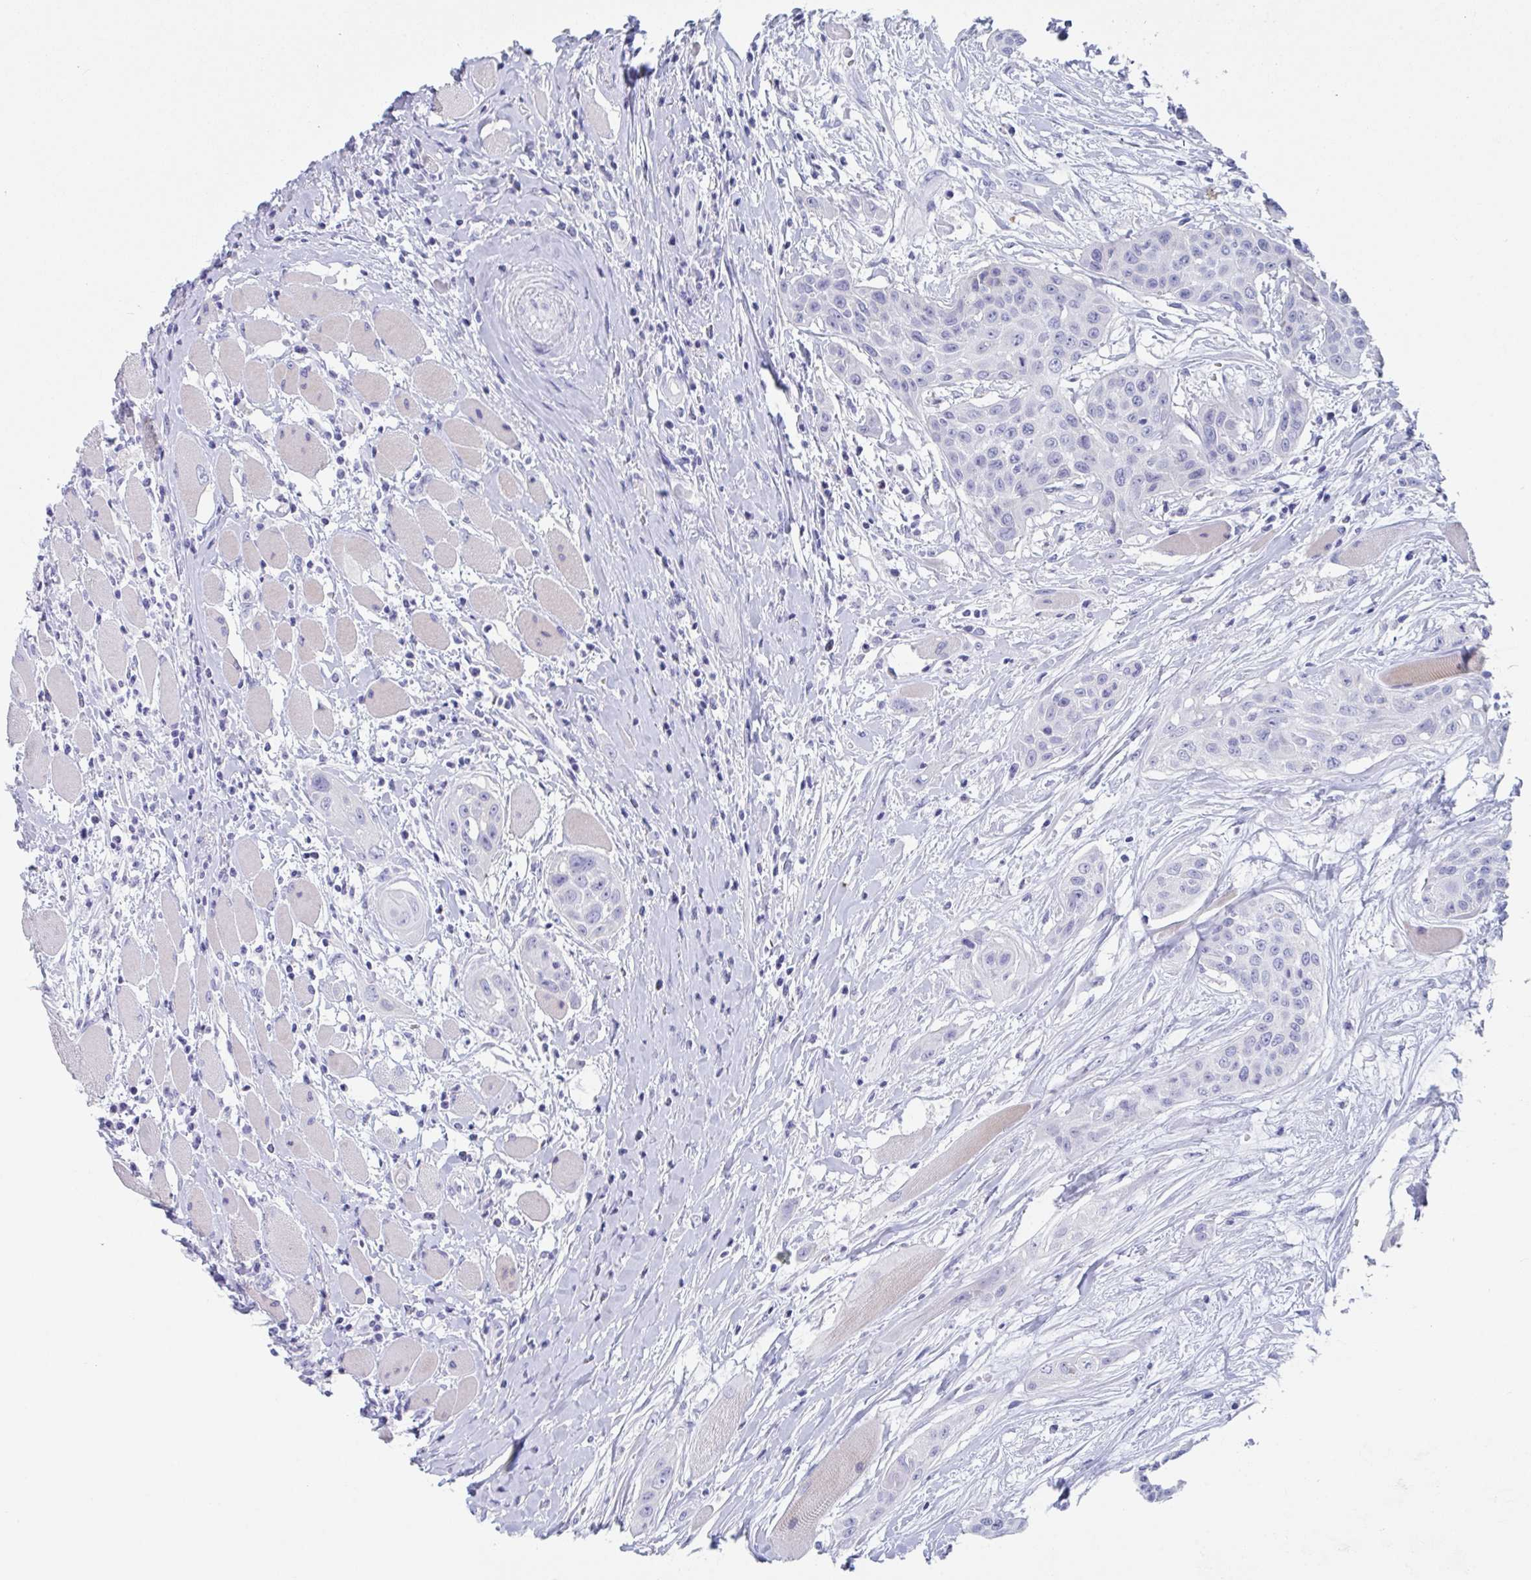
{"staining": {"intensity": "negative", "quantity": "none", "location": "none"}, "tissue": "head and neck cancer", "cell_type": "Tumor cells", "image_type": "cancer", "snomed": [{"axis": "morphology", "description": "Squamous cell carcinoma, NOS"}, {"axis": "topography", "description": "Head-Neck"}], "caption": "Image shows no significant protein staining in tumor cells of squamous cell carcinoma (head and neck).", "gene": "ZPBP", "patient": {"sex": "female", "age": 73}}